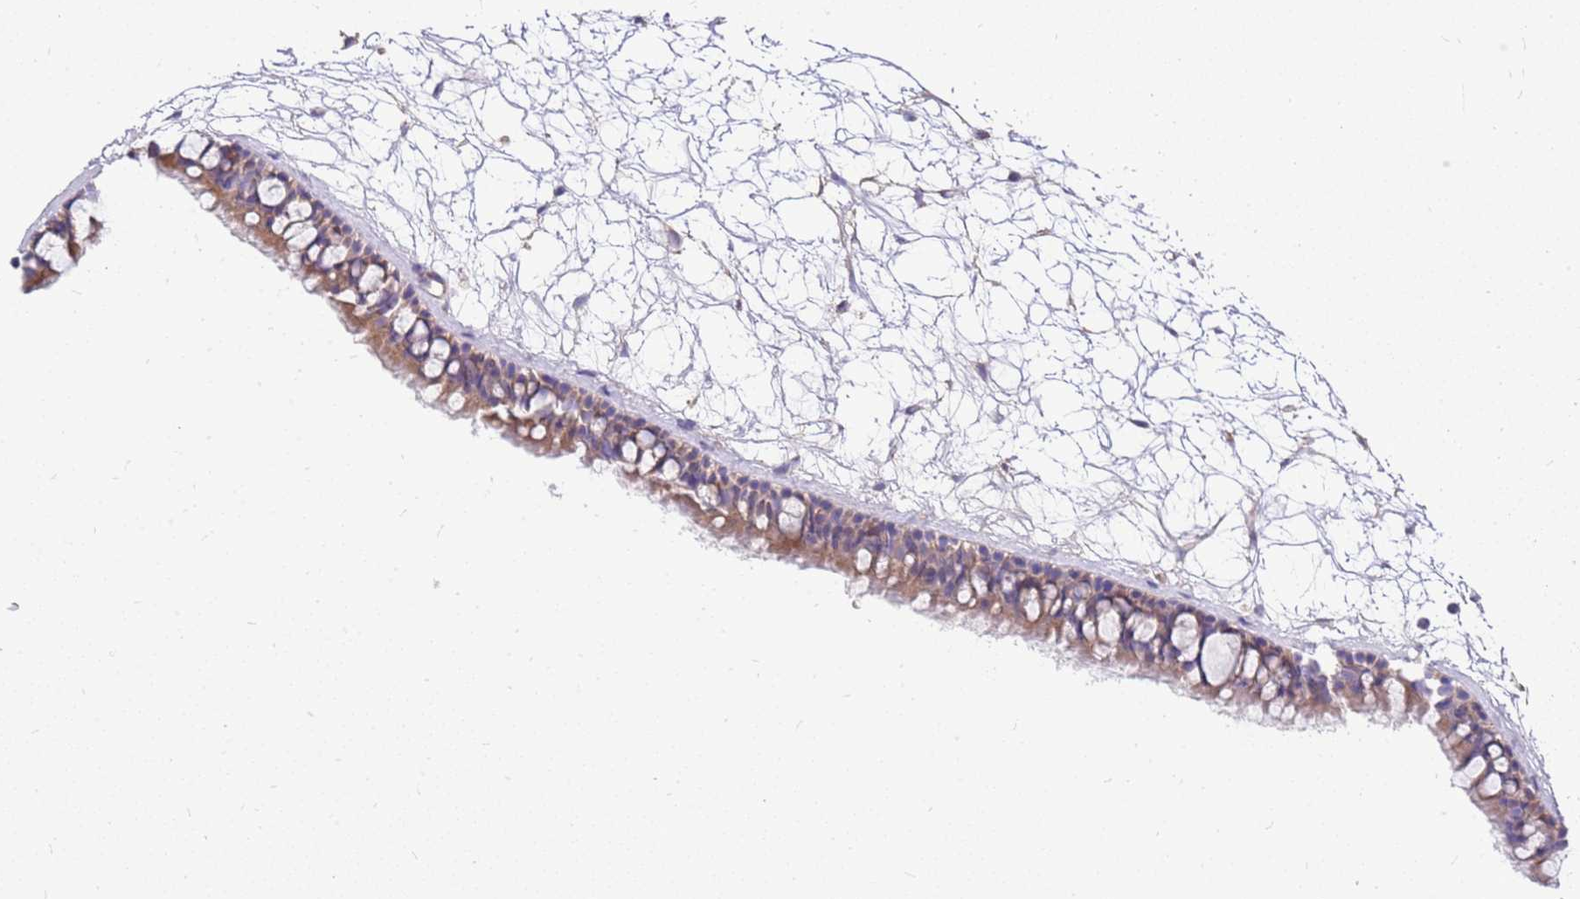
{"staining": {"intensity": "moderate", "quantity": "25%-75%", "location": "cytoplasmic/membranous"}, "tissue": "nasopharynx", "cell_type": "Respiratory epithelial cells", "image_type": "normal", "snomed": [{"axis": "morphology", "description": "Normal tissue, NOS"}, {"axis": "topography", "description": "Nasopharynx"}], "caption": "DAB (3,3'-diaminobenzidine) immunohistochemical staining of benign human nasopharynx displays moderate cytoplasmic/membranous protein staining in approximately 25%-75% of respiratory epithelial cells.", "gene": "MVD", "patient": {"sex": "male", "age": 64}}